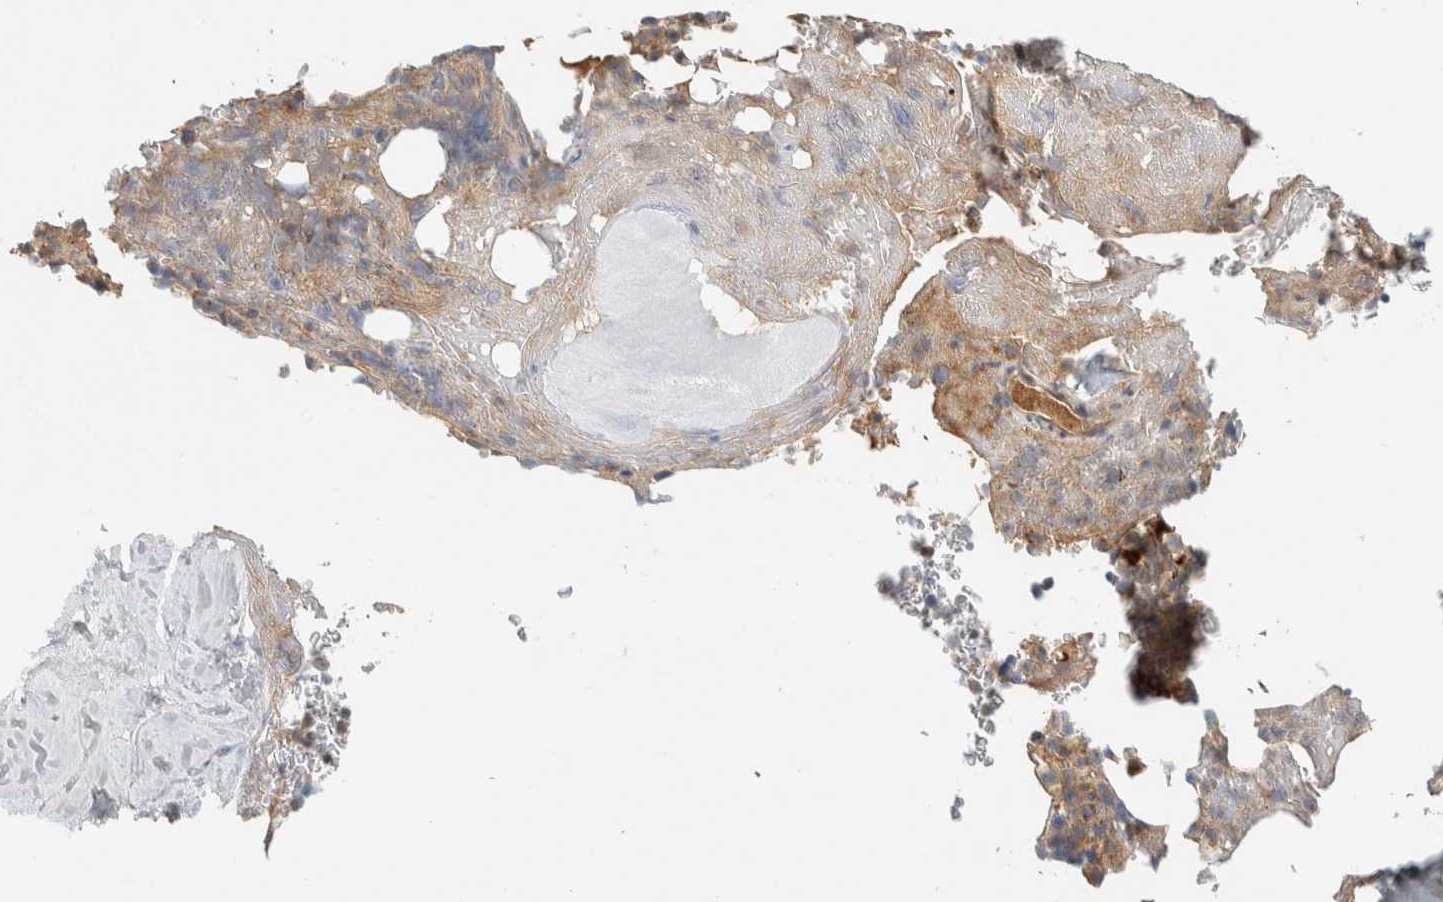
{"staining": {"intensity": "moderate", "quantity": "<25%", "location": "cytoplasmic/membranous"}, "tissue": "bone marrow", "cell_type": "Hematopoietic cells", "image_type": "normal", "snomed": [{"axis": "morphology", "description": "Normal tissue, NOS"}, {"axis": "topography", "description": "Bone marrow"}], "caption": "Immunohistochemical staining of normal bone marrow reveals <25% levels of moderate cytoplasmic/membranous protein positivity in approximately <25% of hematopoietic cells. (DAB (3,3'-diaminobenzidine) = brown stain, brightfield microscopy at high magnification).", "gene": "FAM167A", "patient": {"sex": "female", "age": 66}}